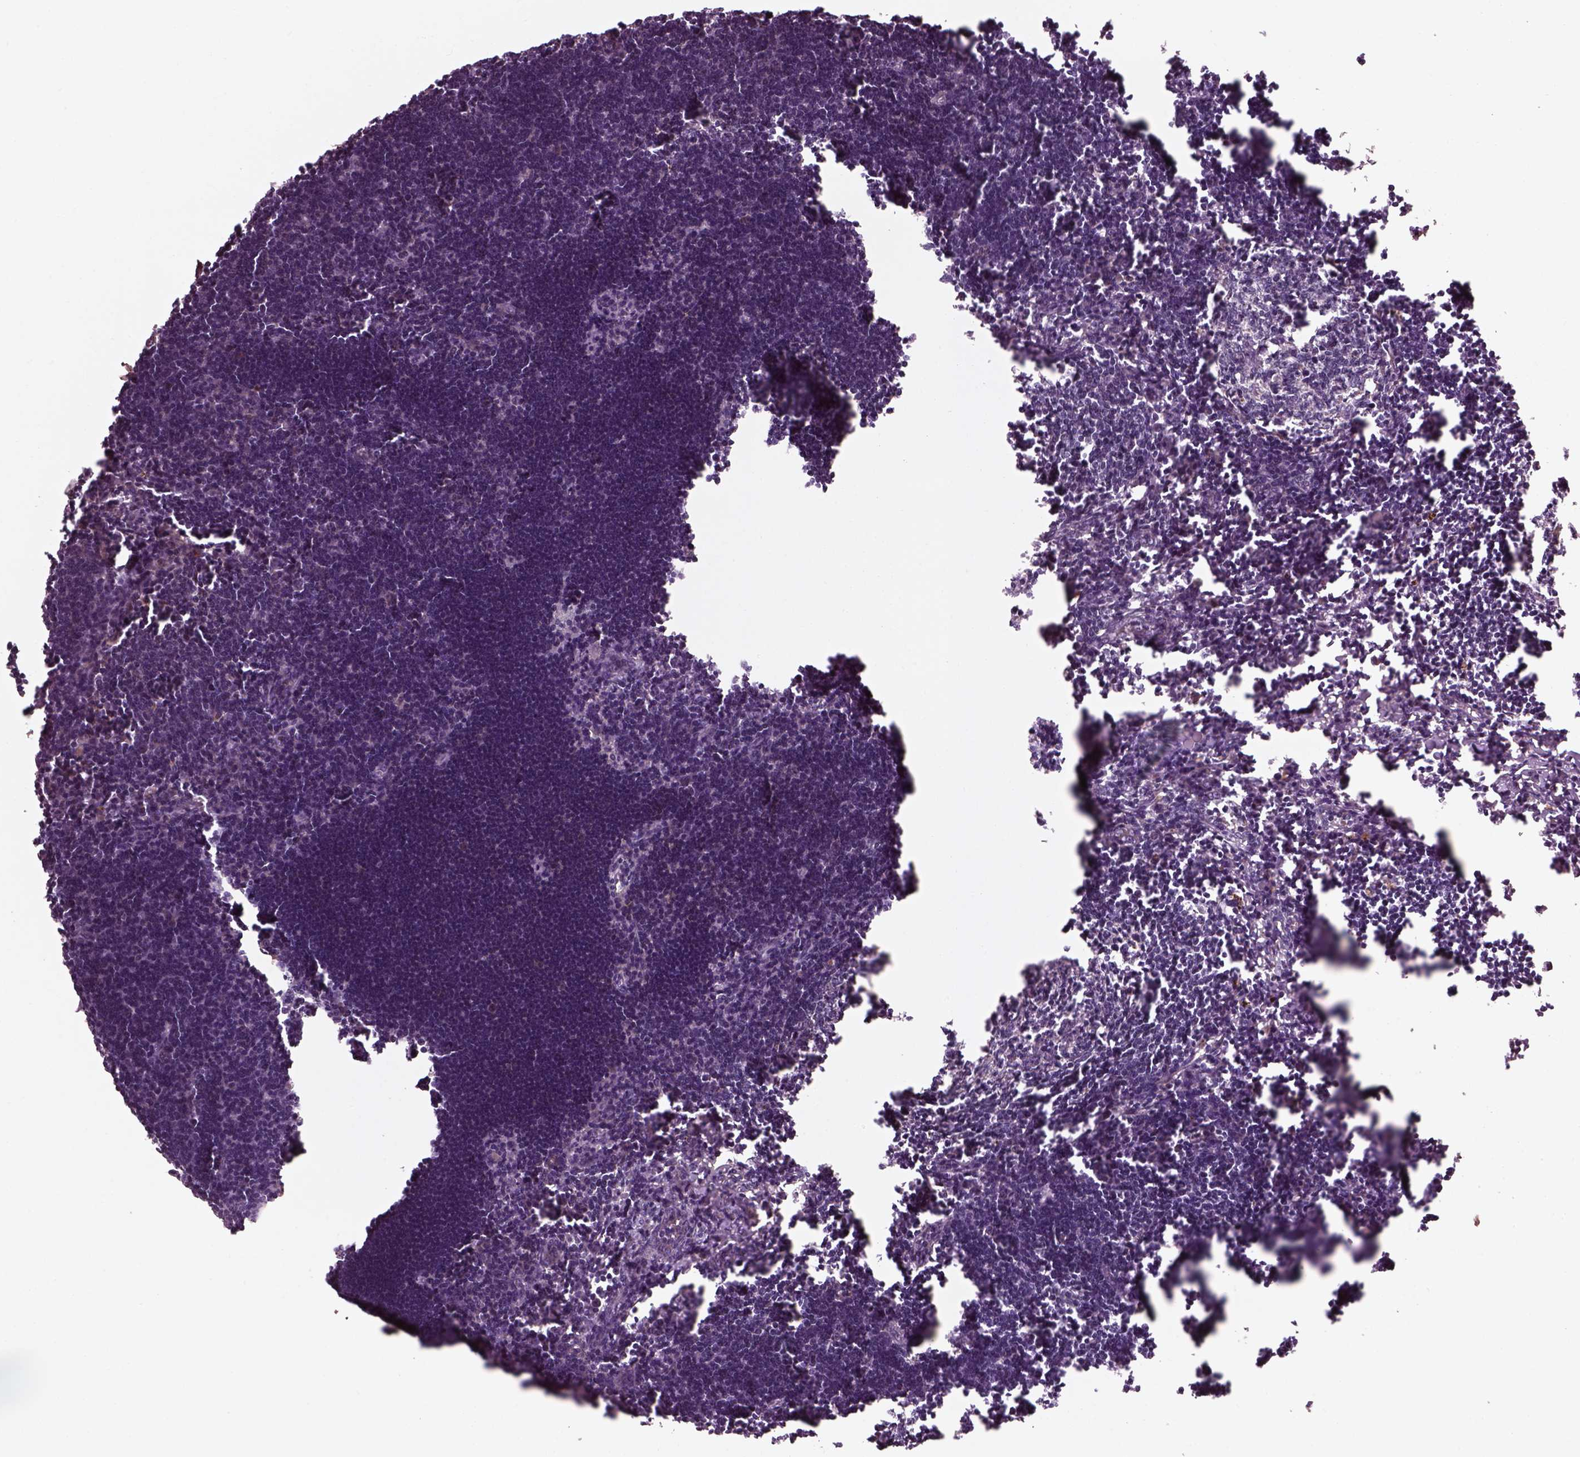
{"staining": {"intensity": "negative", "quantity": "none", "location": "none"}, "tissue": "lymph node", "cell_type": "Germinal center cells", "image_type": "normal", "snomed": [{"axis": "morphology", "description": "Normal tissue, NOS"}, {"axis": "topography", "description": "Lymph node"}], "caption": "DAB immunohistochemical staining of normal human lymph node exhibits no significant staining in germinal center cells.", "gene": "EFEMP1", "patient": {"sex": "male", "age": 55}}